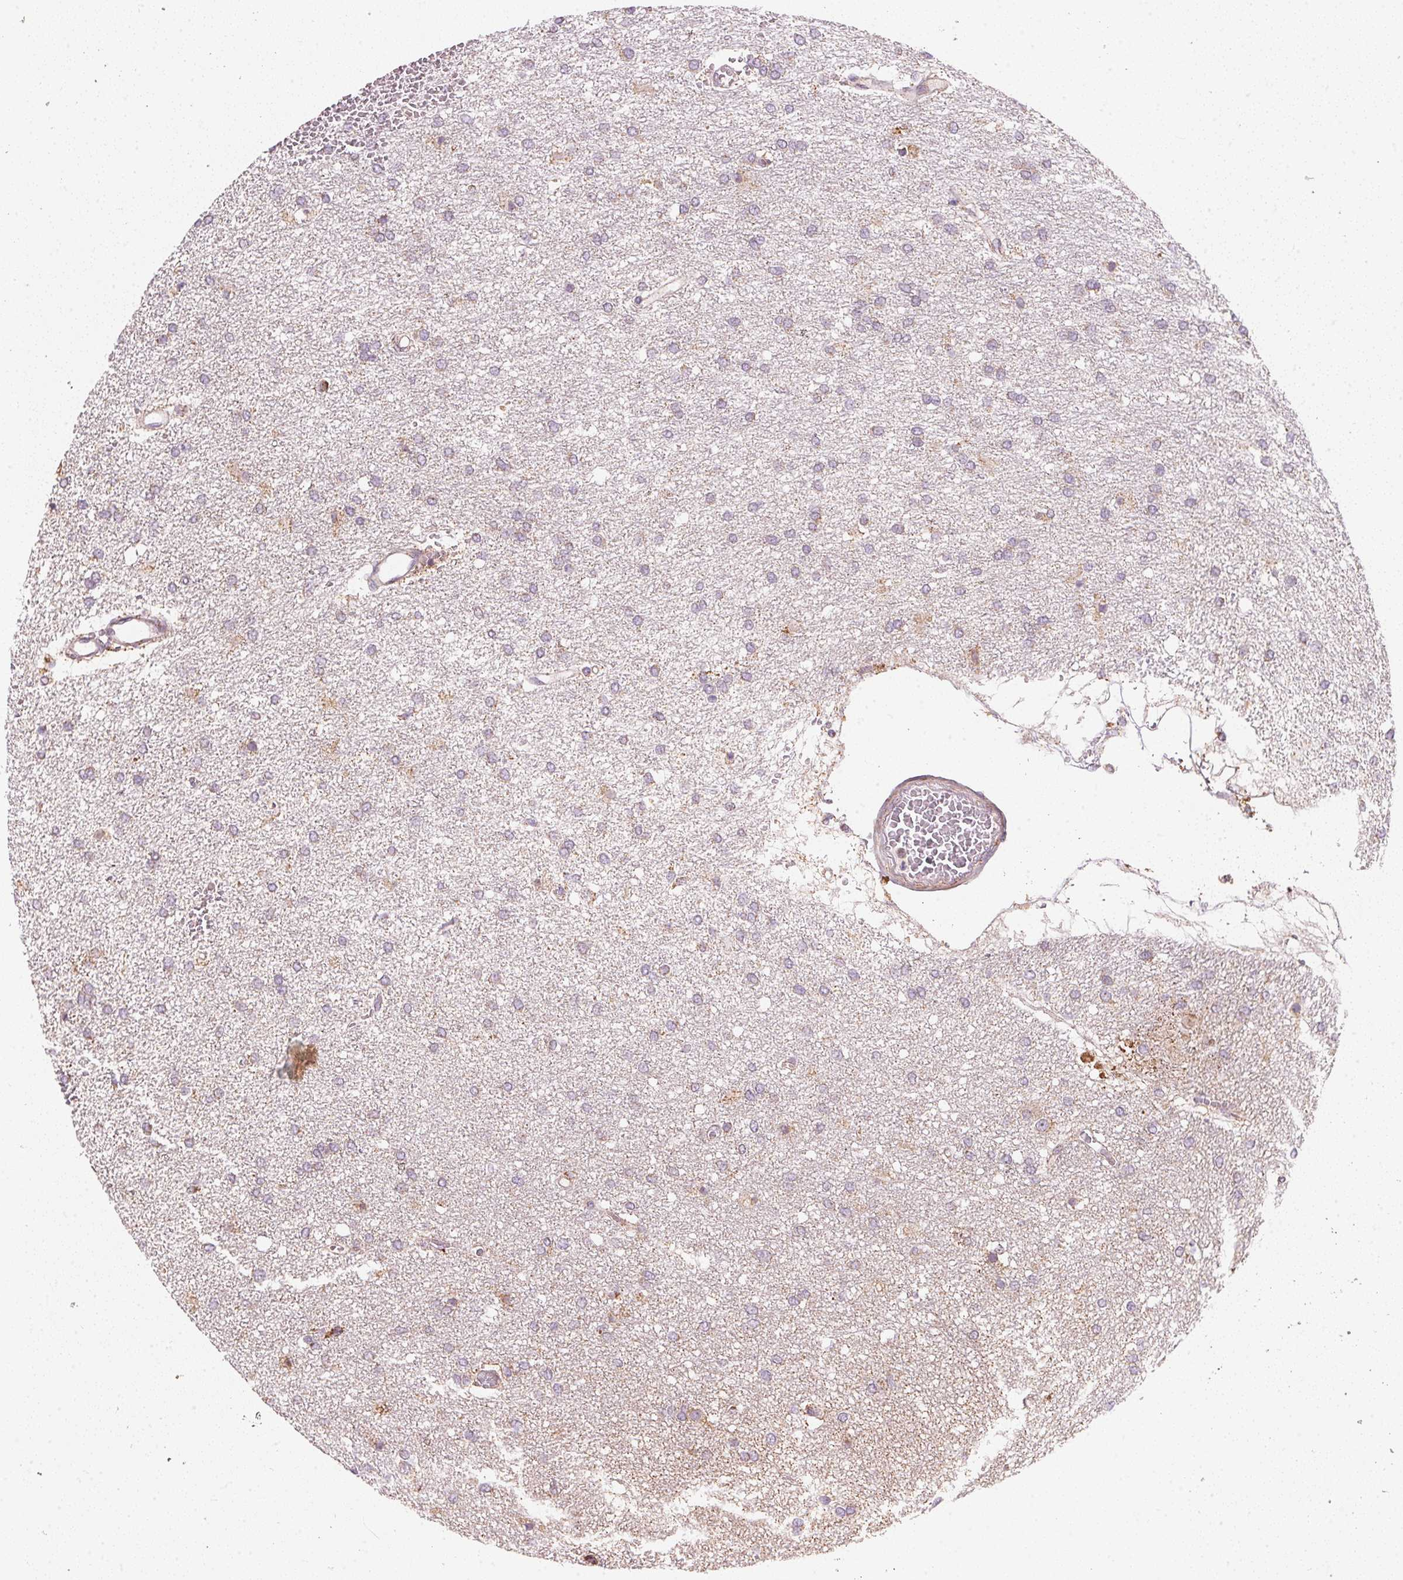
{"staining": {"intensity": "negative", "quantity": "none", "location": "none"}, "tissue": "glioma", "cell_type": "Tumor cells", "image_type": "cancer", "snomed": [{"axis": "morphology", "description": "Glioma, malignant, High grade"}, {"axis": "topography", "description": "Brain"}], "caption": "Immunohistochemistry (IHC) of glioma demonstrates no positivity in tumor cells.", "gene": "COQ7", "patient": {"sex": "female", "age": 61}}